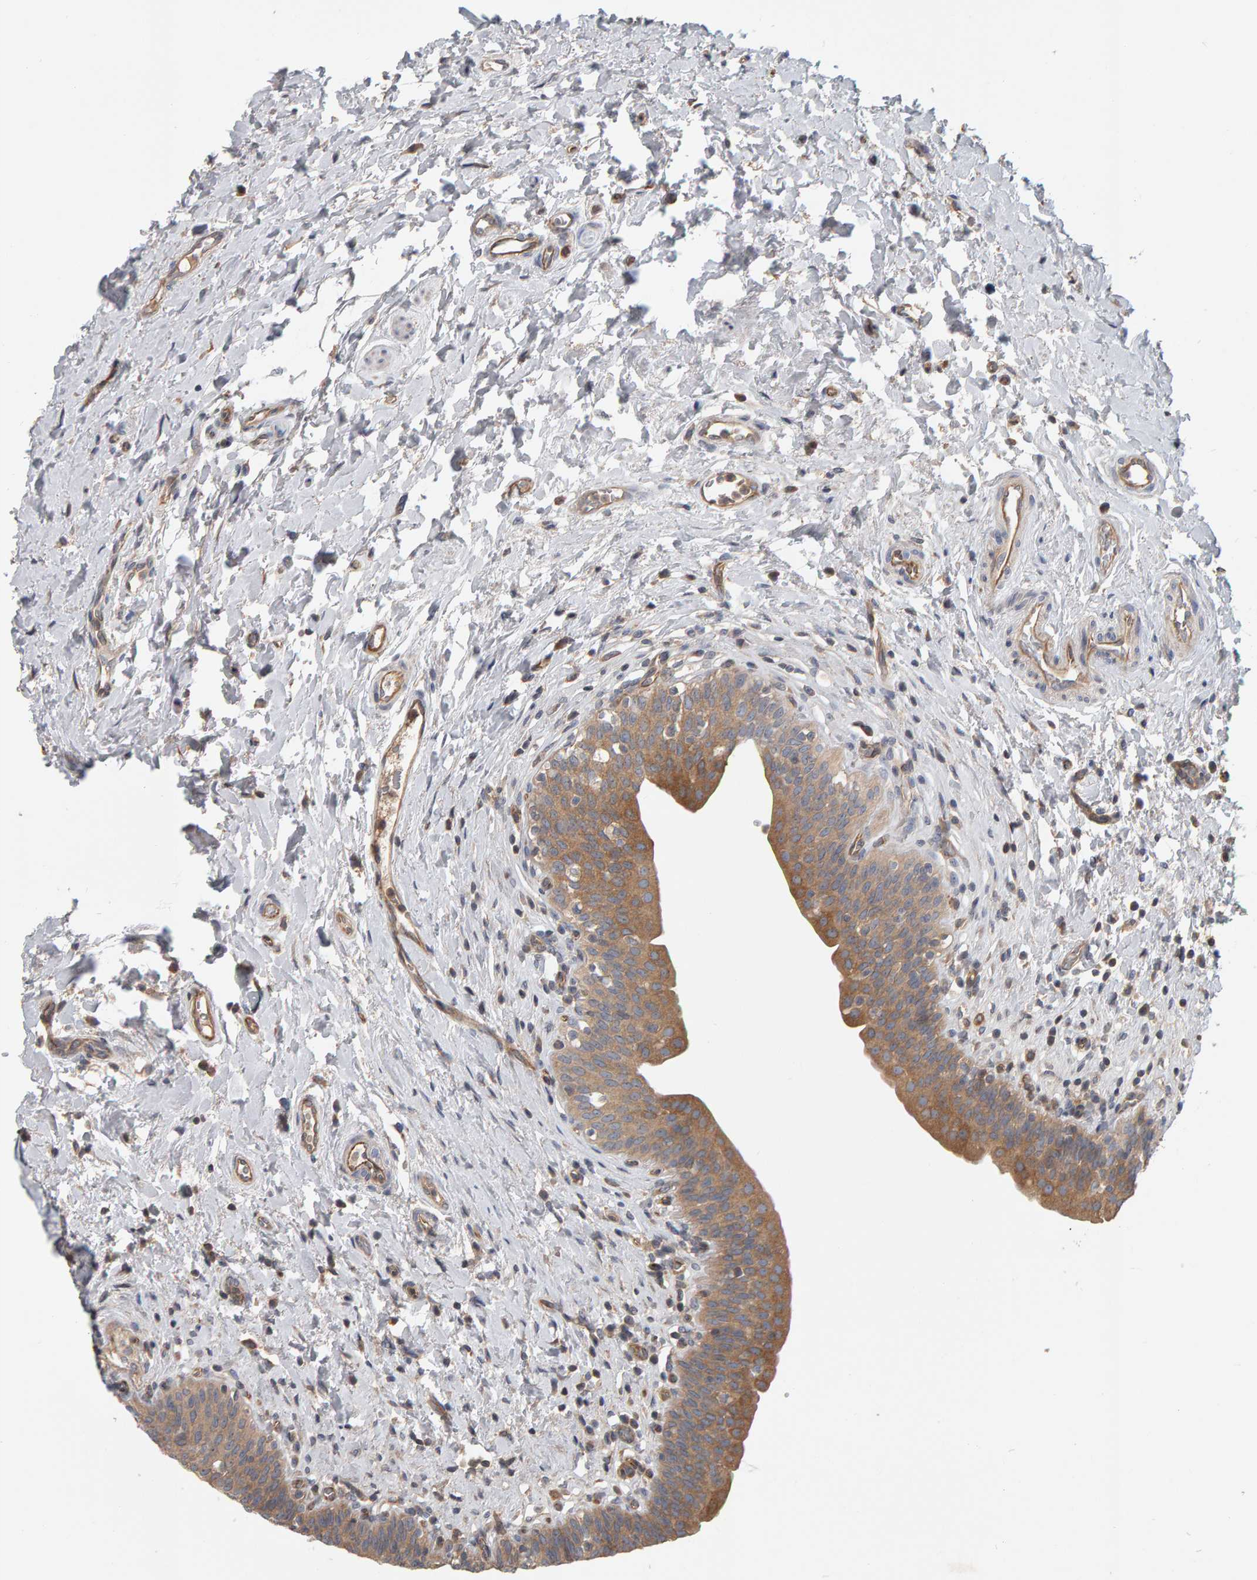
{"staining": {"intensity": "moderate", "quantity": ">75%", "location": "cytoplasmic/membranous"}, "tissue": "urinary bladder", "cell_type": "Urothelial cells", "image_type": "normal", "snomed": [{"axis": "morphology", "description": "Normal tissue, NOS"}, {"axis": "topography", "description": "Urinary bladder"}], "caption": "Moderate cytoplasmic/membranous positivity for a protein is seen in about >75% of urothelial cells of normal urinary bladder using IHC.", "gene": "C9orf72", "patient": {"sex": "male", "age": 83}}